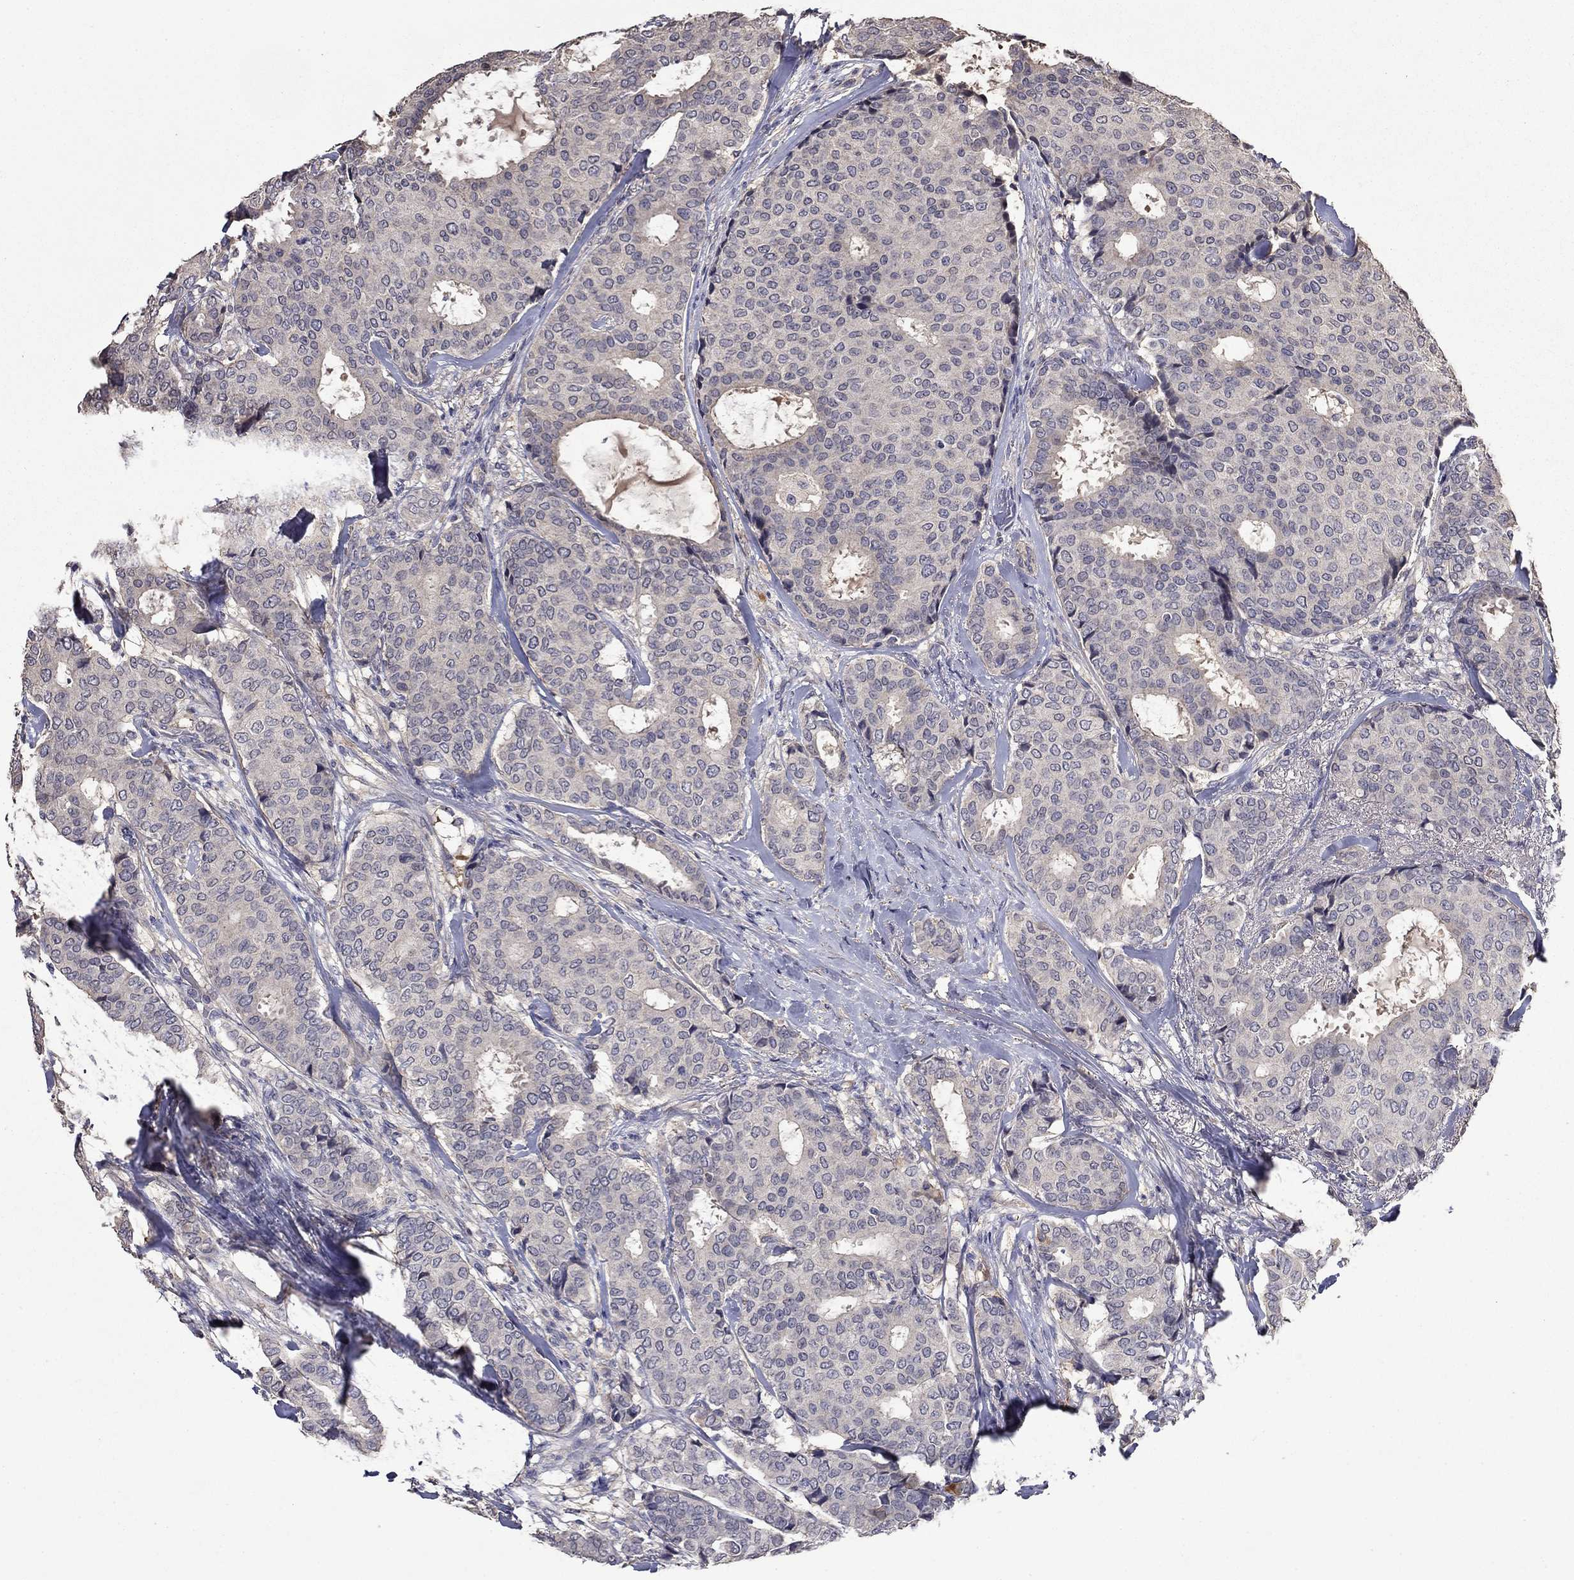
{"staining": {"intensity": "negative", "quantity": "none", "location": "none"}, "tissue": "breast cancer", "cell_type": "Tumor cells", "image_type": "cancer", "snomed": [{"axis": "morphology", "description": "Duct carcinoma"}, {"axis": "topography", "description": "Breast"}], "caption": "The immunohistochemistry image has no significant expression in tumor cells of breast cancer tissue. Nuclei are stained in blue.", "gene": "SATB1", "patient": {"sex": "female", "age": 75}}